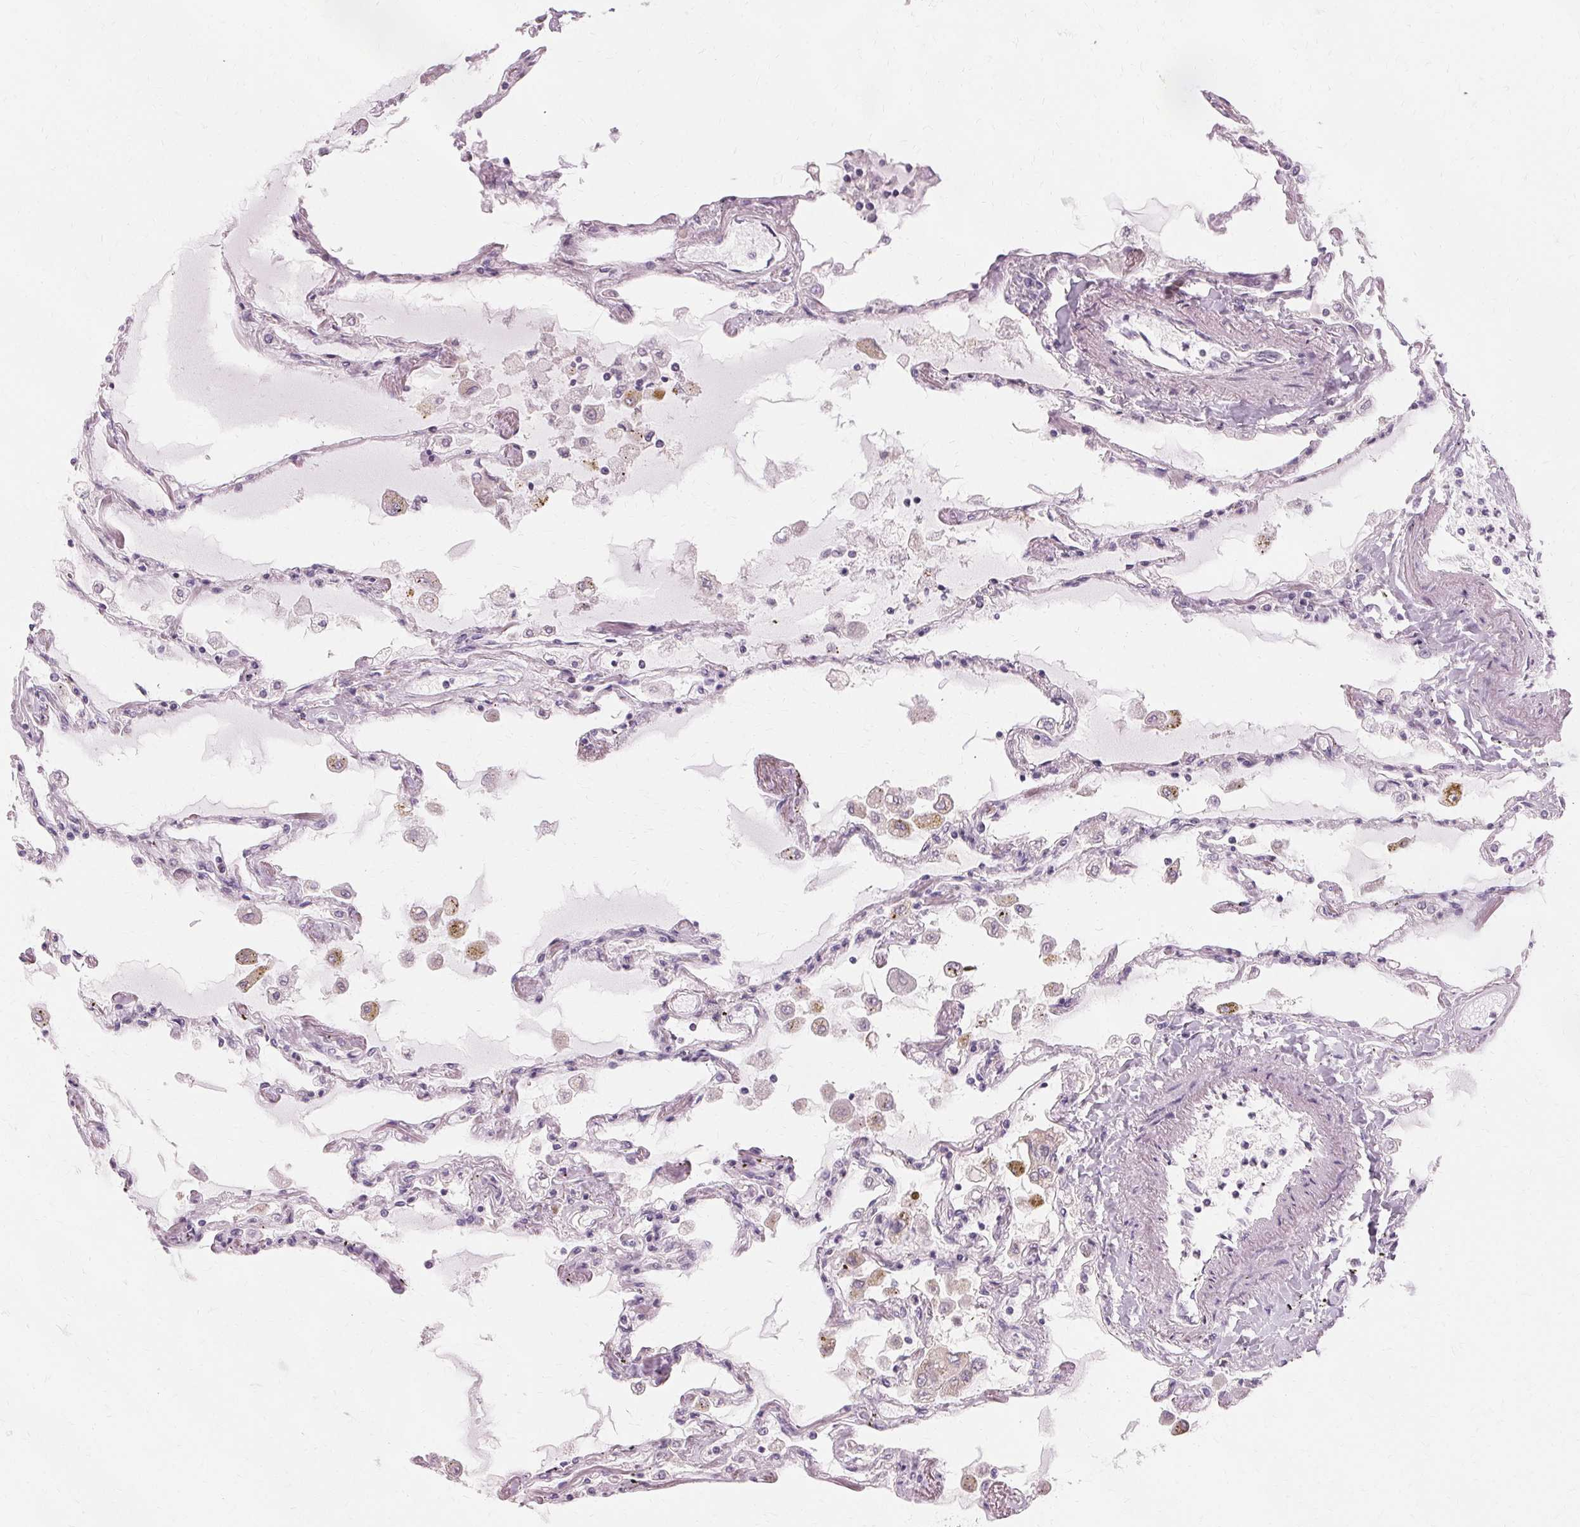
{"staining": {"intensity": "negative", "quantity": "none", "location": "none"}, "tissue": "lung", "cell_type": "Alveolar cells", "image_type": "normal", "snomed": [{"axis": "morphology", "description": "Normal tissue, NOS"}, {"axis": "morphology", "description": "Adenocarcinoma, NOS"}, {"axis": "topography", "description": "Cartilage tissue"}, {"axis": "topography", "description": "Lung"}], "caption": "Human lung stained for a protein using immunohistochemistry (IHC) demonstrates no expression in alveolar cells.", "gene": "FCRL3", "patient": {"sex": "female", "age": 67}}